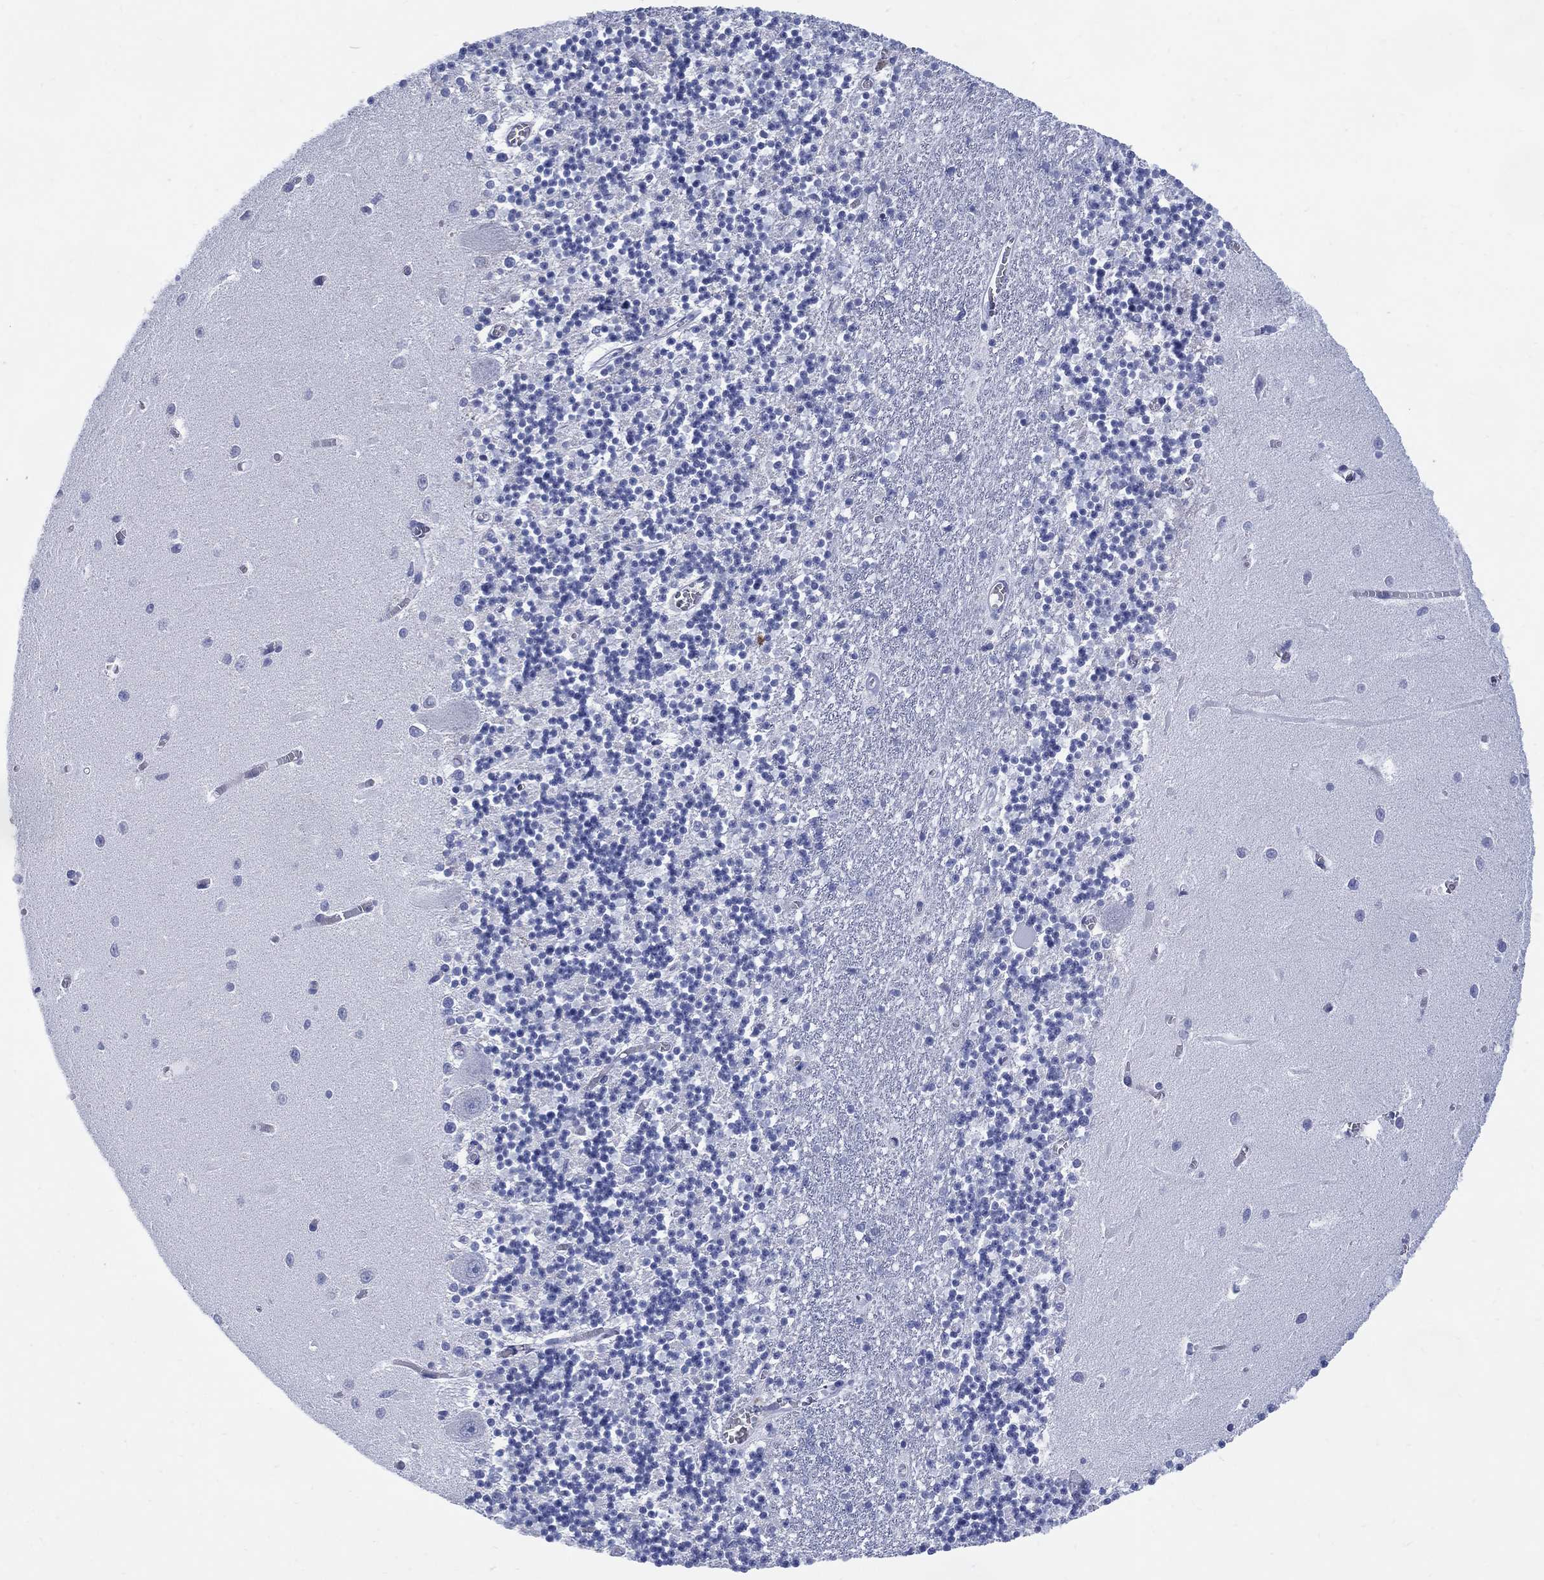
{"staining": {"intensity": "negative", "quantity": "none", "location": "none"}, "tissue": "cerebellum", "cell_type": "Cells in granular layer", "image_type": "normal", "snomed": [{"axis": "morphology", "description": "Normal tissue, NOS"}, {"axis": "topography", "description": "Cerebellum"}], "caption": "Immunohistochemical staining of unremarkable human cerebellum demonstrates no significant expression in cells in granular layer. (Brightfield microscopy of DAB IHC at high magnification).", "gene": "DDI1", "patient": {"sex": "female", "age": 64}}